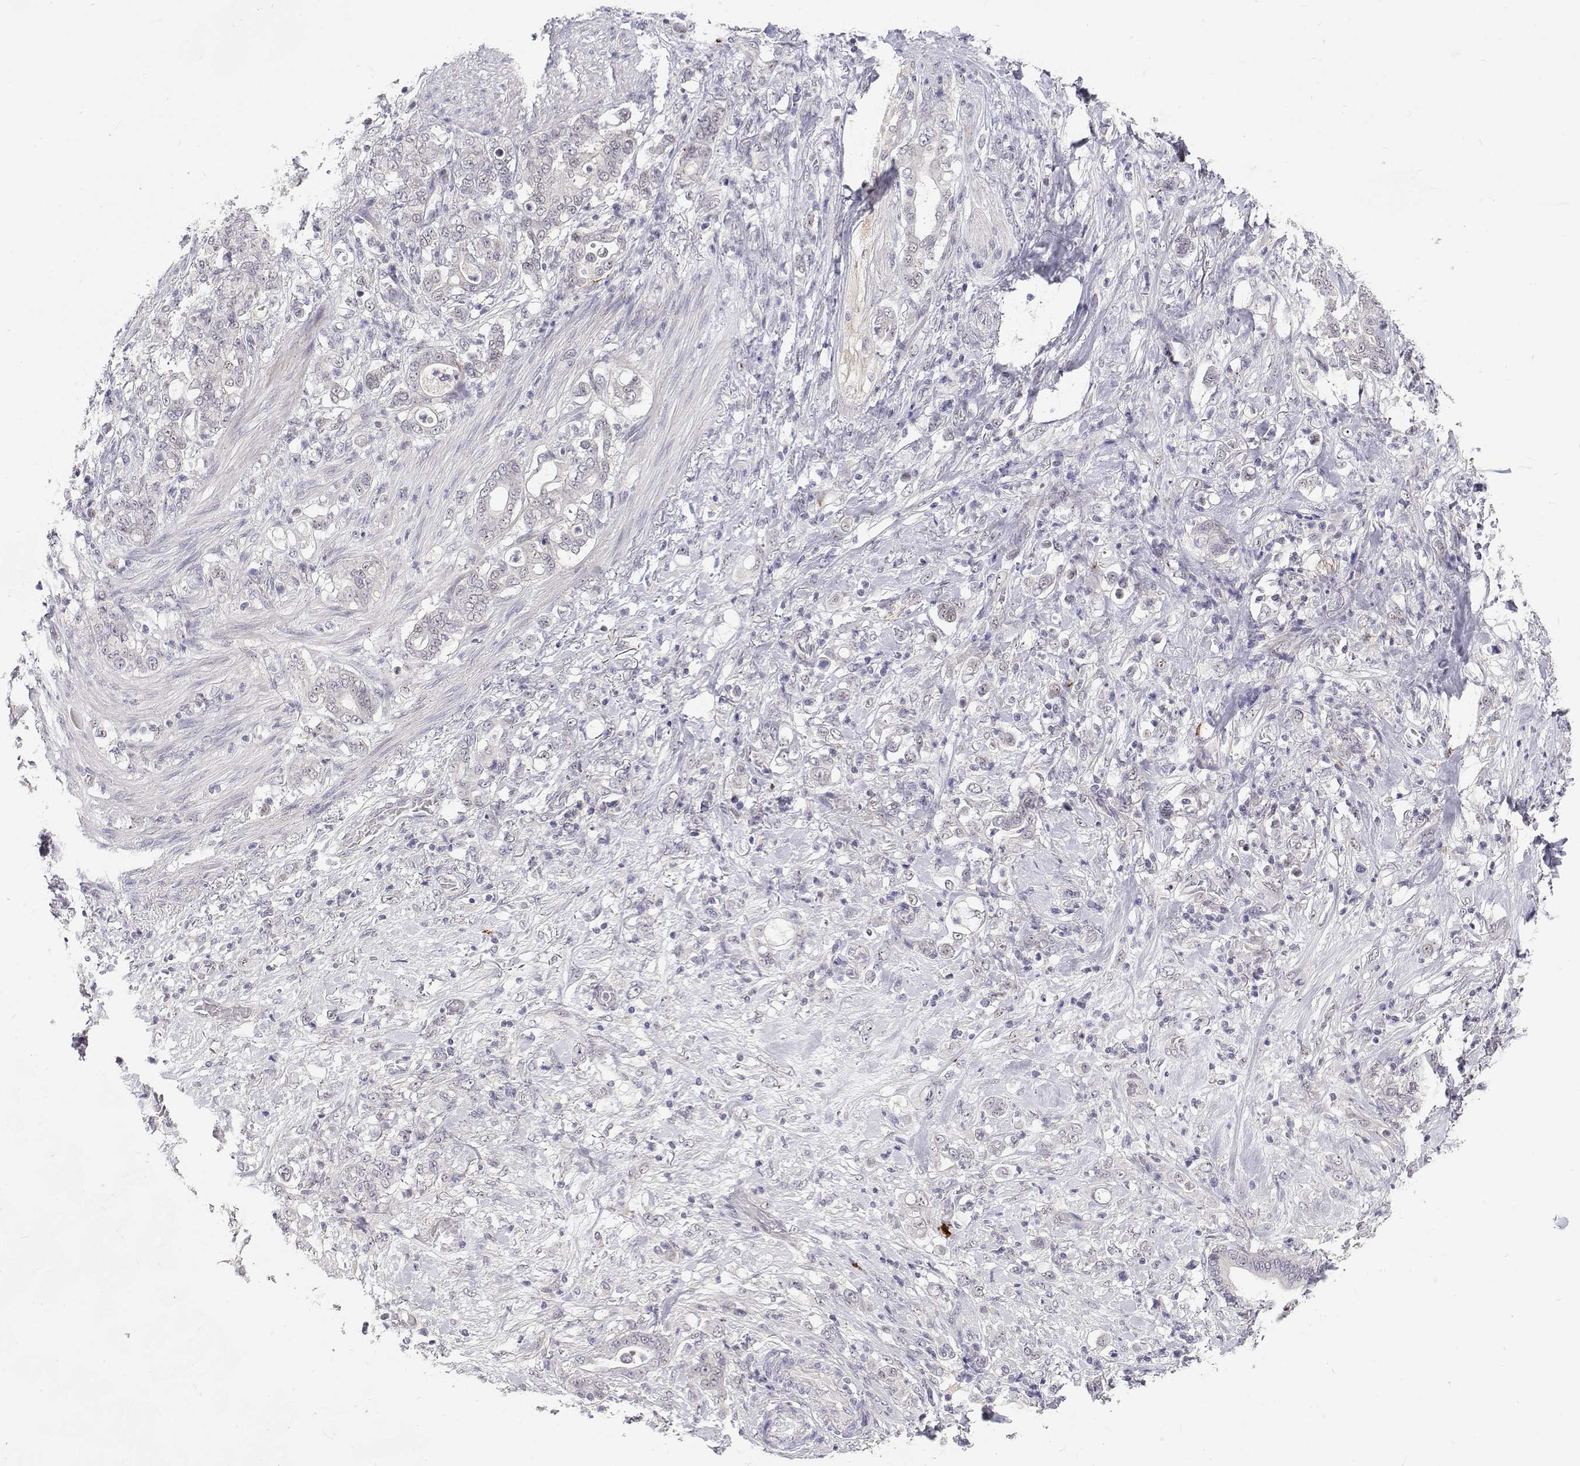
{"staining": {"intensity": "negative", "quantity": "none", "location": "none"}, "tissue": "stomach cancer", "cell_type": "Tumor cells", "image_type": "cancer", "snomed": [{"axis": "morphology", "description": "Adenocarcinoma, NOS"}, {"axis": "topography", "description": "Stomach"}], "caption": "DAB (3,3'-diaminobenzidine) immunohistochemical staining of human stomach cancer reveals no significant positivity in tumor cells.", "gene": "MYPN", "patient": {"sex": "female", "age": 79}}